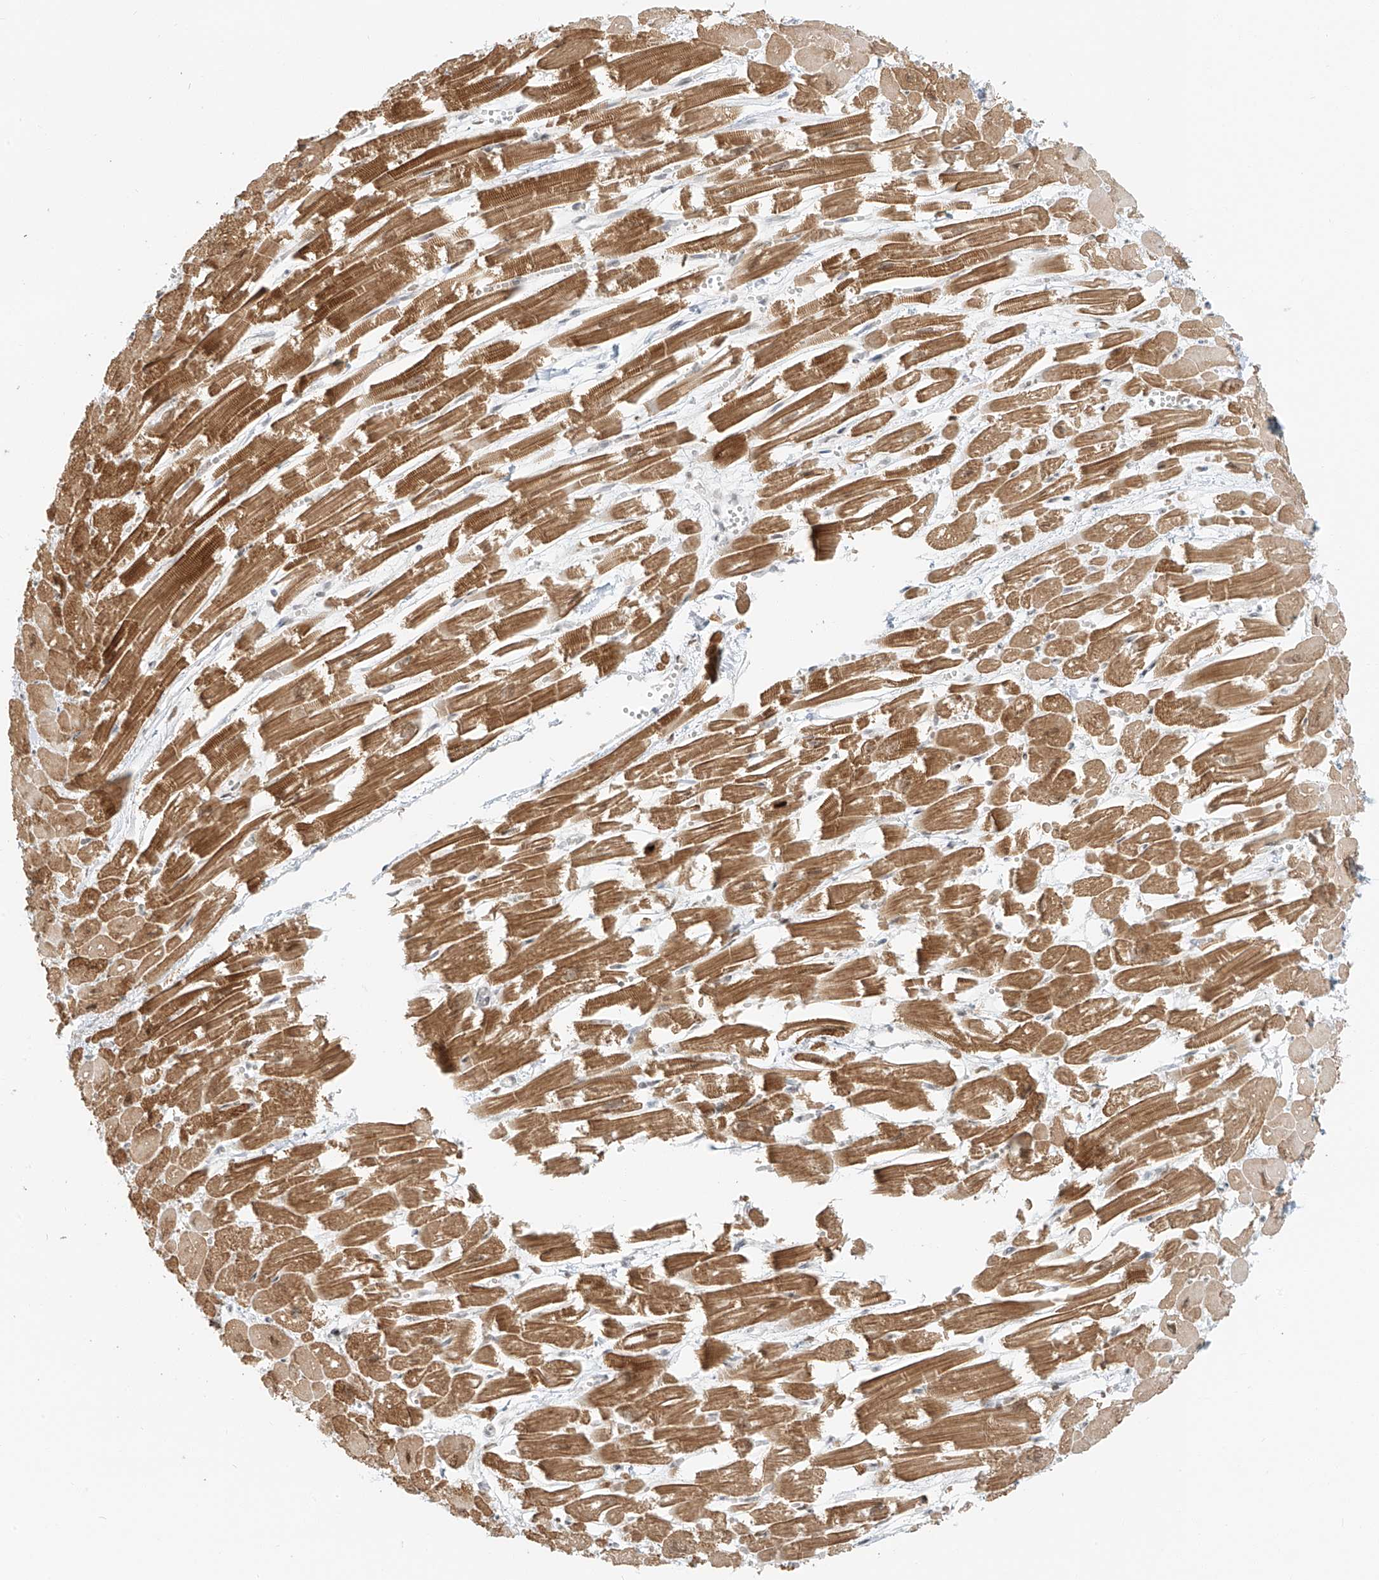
{"staining": {"intensity": "moderate", "quantity": ">75%", "location": "cytoplasmic/membranous"}, "tissue": "heart muscle", "cell_type": "Cardiomyocytes", "image_type": "normal", "snomed": [{"axis": "morphology", "description": "Normal tissue, NOS"}, {"axis": "topography", "description": "Heart"}], "caption": "This histopathology image exhibits IHC staining of normal human heart muscle, with medium moderate cytoplasmic/membranous expression in approximately >75% of cardiomyocytes.", "gene": "ZNF774", "patient": {"sex": "male", "age": 54}}